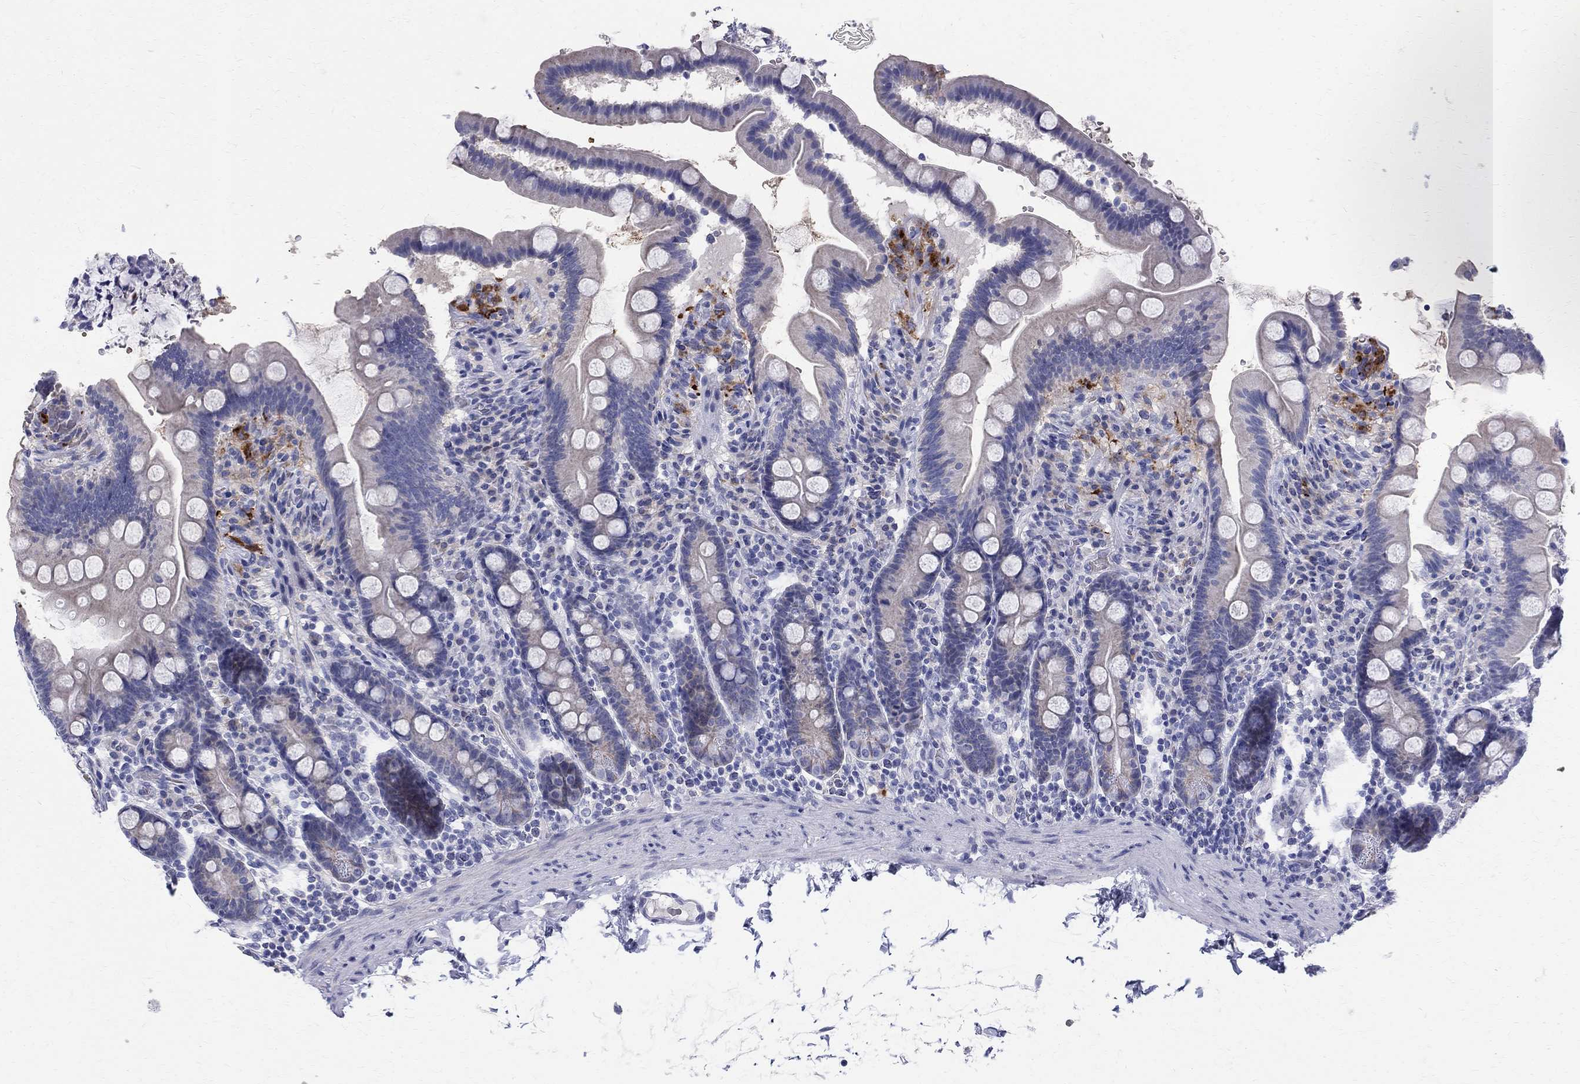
{"staining": {"intensity": "negative", "quantity": "none", "location": "none"}, "tissue": "duodenum", "cell_type": "Glandular cells", "image_type": "normal", "snomed": [{"axis": "morphology", "description": "Normal tissue, NOS"}, {"axis": "topography", "description": "Duodenum"}], "caption": "This is an immunohistochemistry photomicrograph of unremarkable duodenum. There is no staining in glandular cells.", "gene": "AGER", "patient": {"sex": "male", "age": 59}}